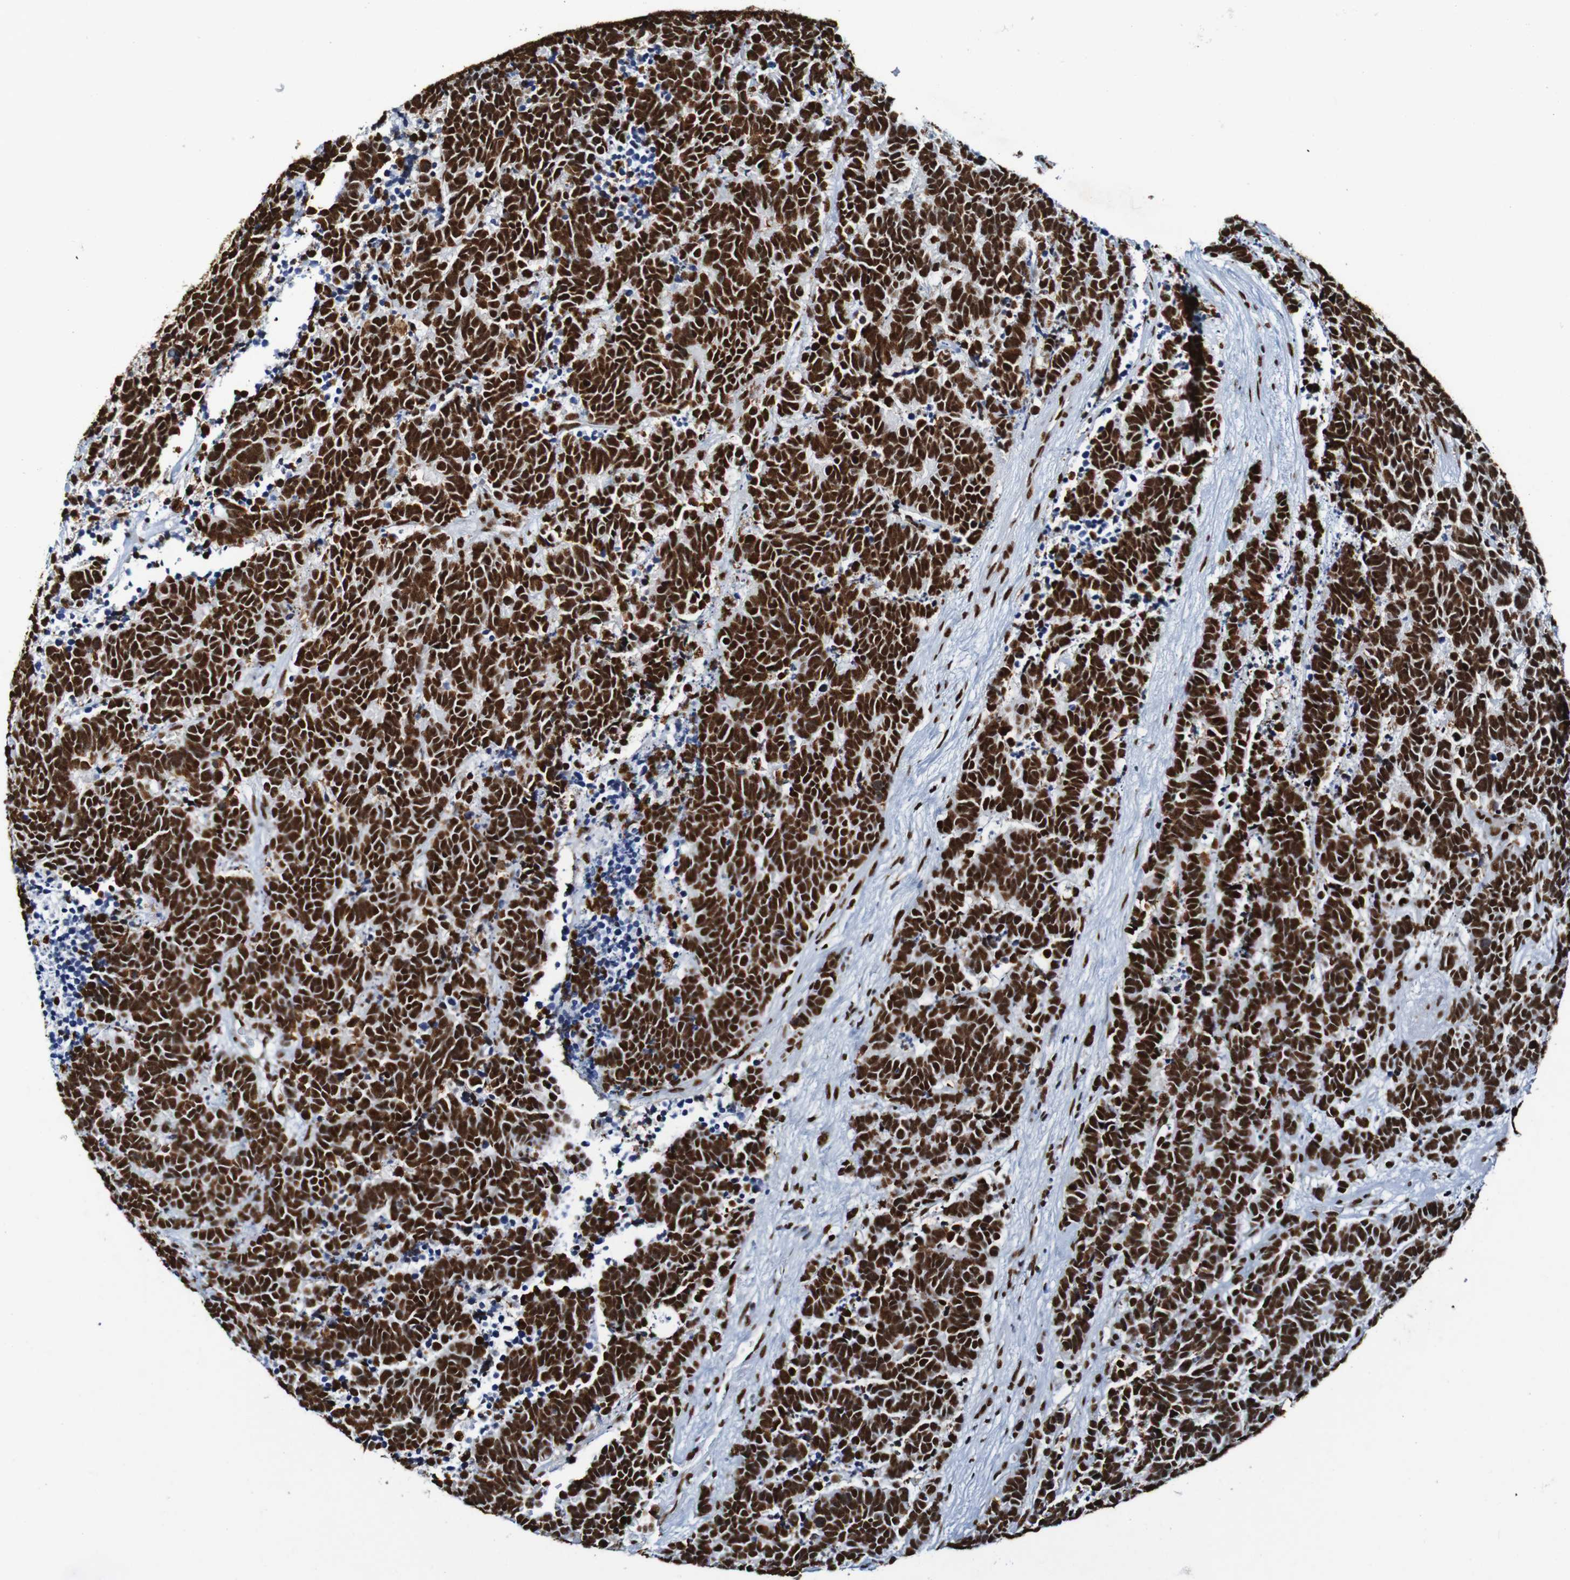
{"staining": {"intensity": "strong", "quantity": ">75%", "location": "nuclear"}, "tissue": "carcinoid", "cell_type": "Tumor cells", "image_type": "cancer", "snomed": [{"axis": "morphology", "description": "Carcinoma, NOS"}, {"axis": "morphology", "description": "Carcinoid, malignant, NOS"}, {"axis": "topography", "description": "Urinary bladder"}], "caption": "Immunohistochemistry photomicrograph of human carcinoid stained for a protein (brown), which displays high levels of strong nuclear positivity in about >75% of tumor cells.", "gene": "SRSF3", "patient": {"sex": "male", "age": 57}}